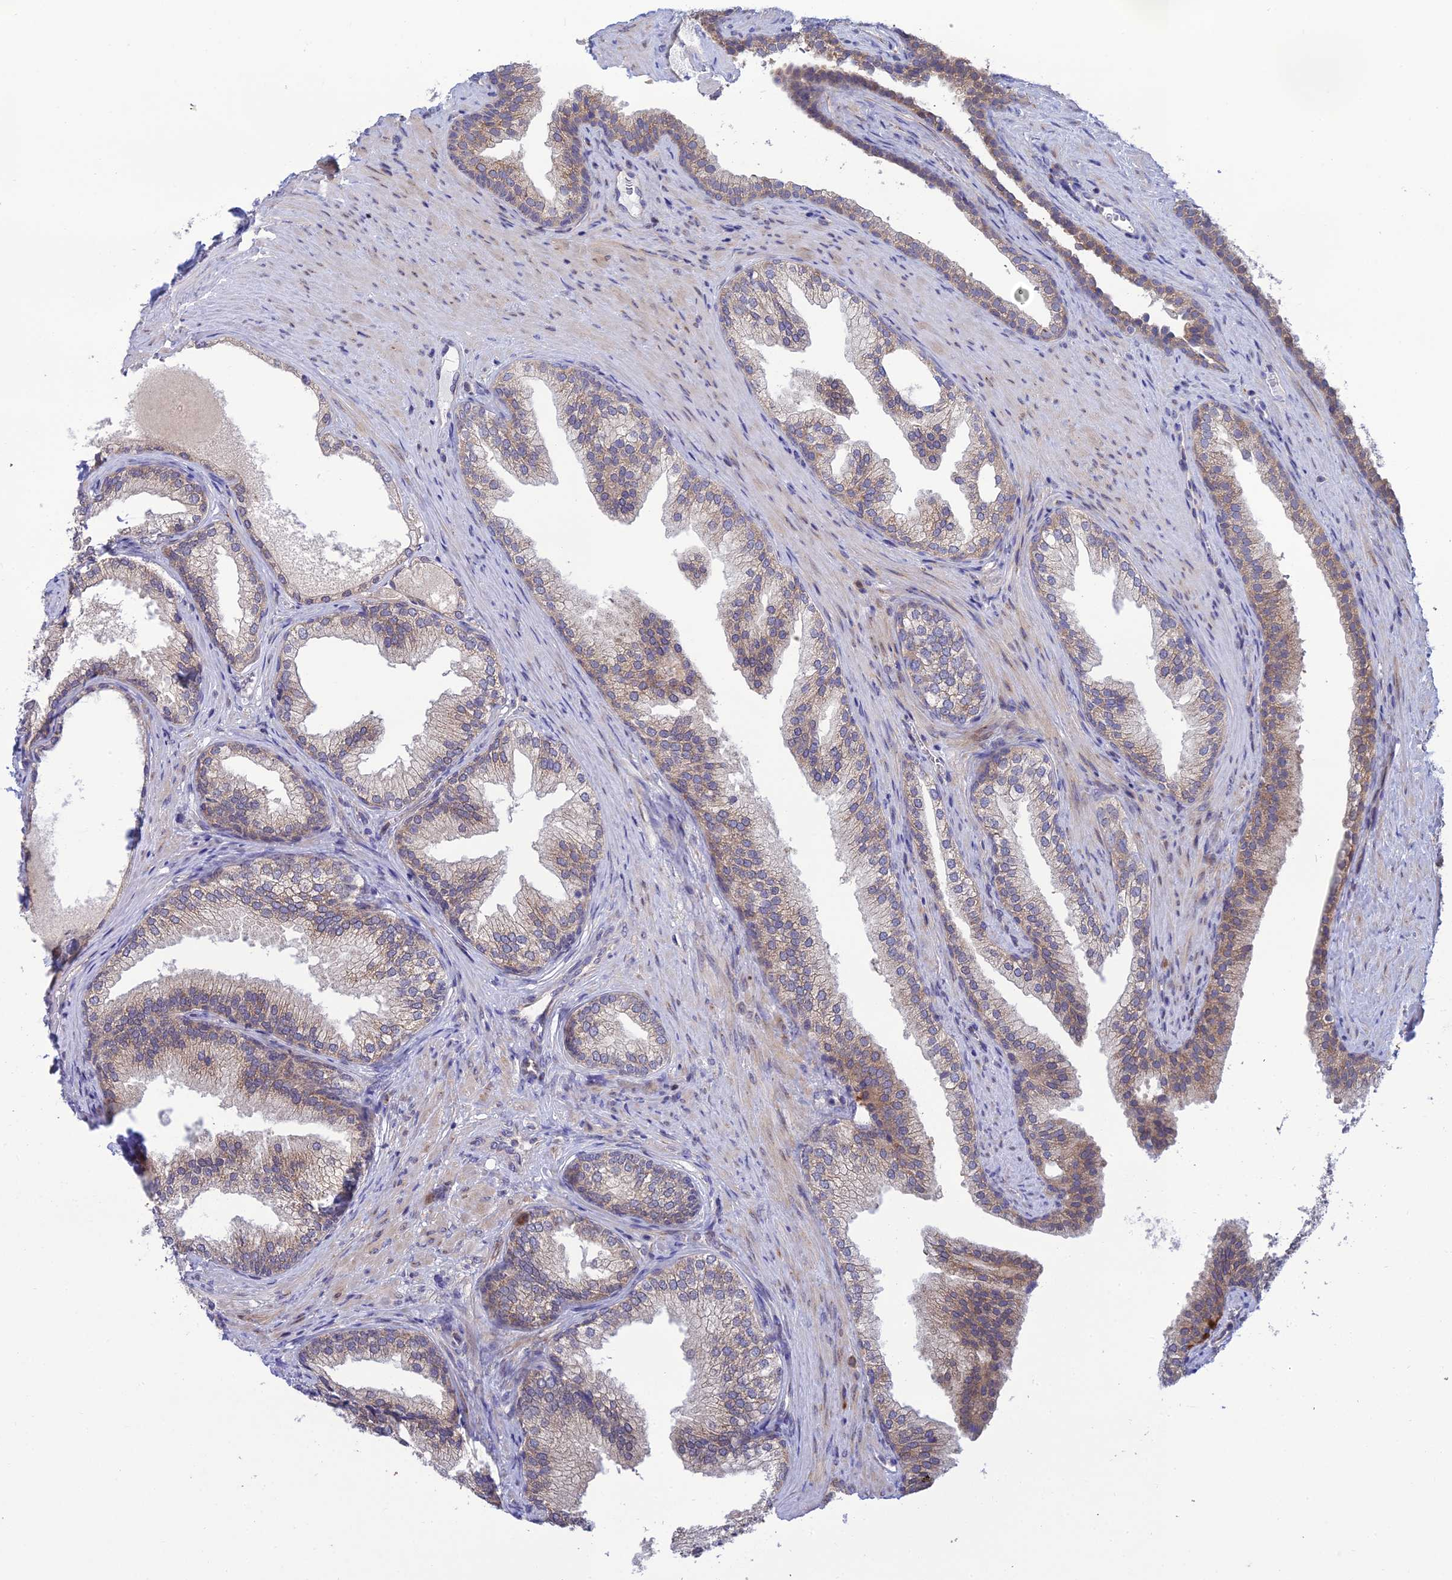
{"staining": {"intensity": "weak", "quantity": "25%-75%", "location": "cytoplasmic/membranous"}, "tissue": "prostate", "cell_type": "Glandular cells", "image_type": "normal", "snomed": [{"axis": "morphology", "description": "Normal tissue, NOS"}, {"axis": "topography", "description": "Prostate"}], "caption": "High-power microscopy captured an IHC image of unremarkable prostate, revealing weak cytoplasmic/membranous positivity in approximately 25%-75% of glandular cells.", "gene": "CLCN7", "patient": {"sex": "male", "age": 76}}